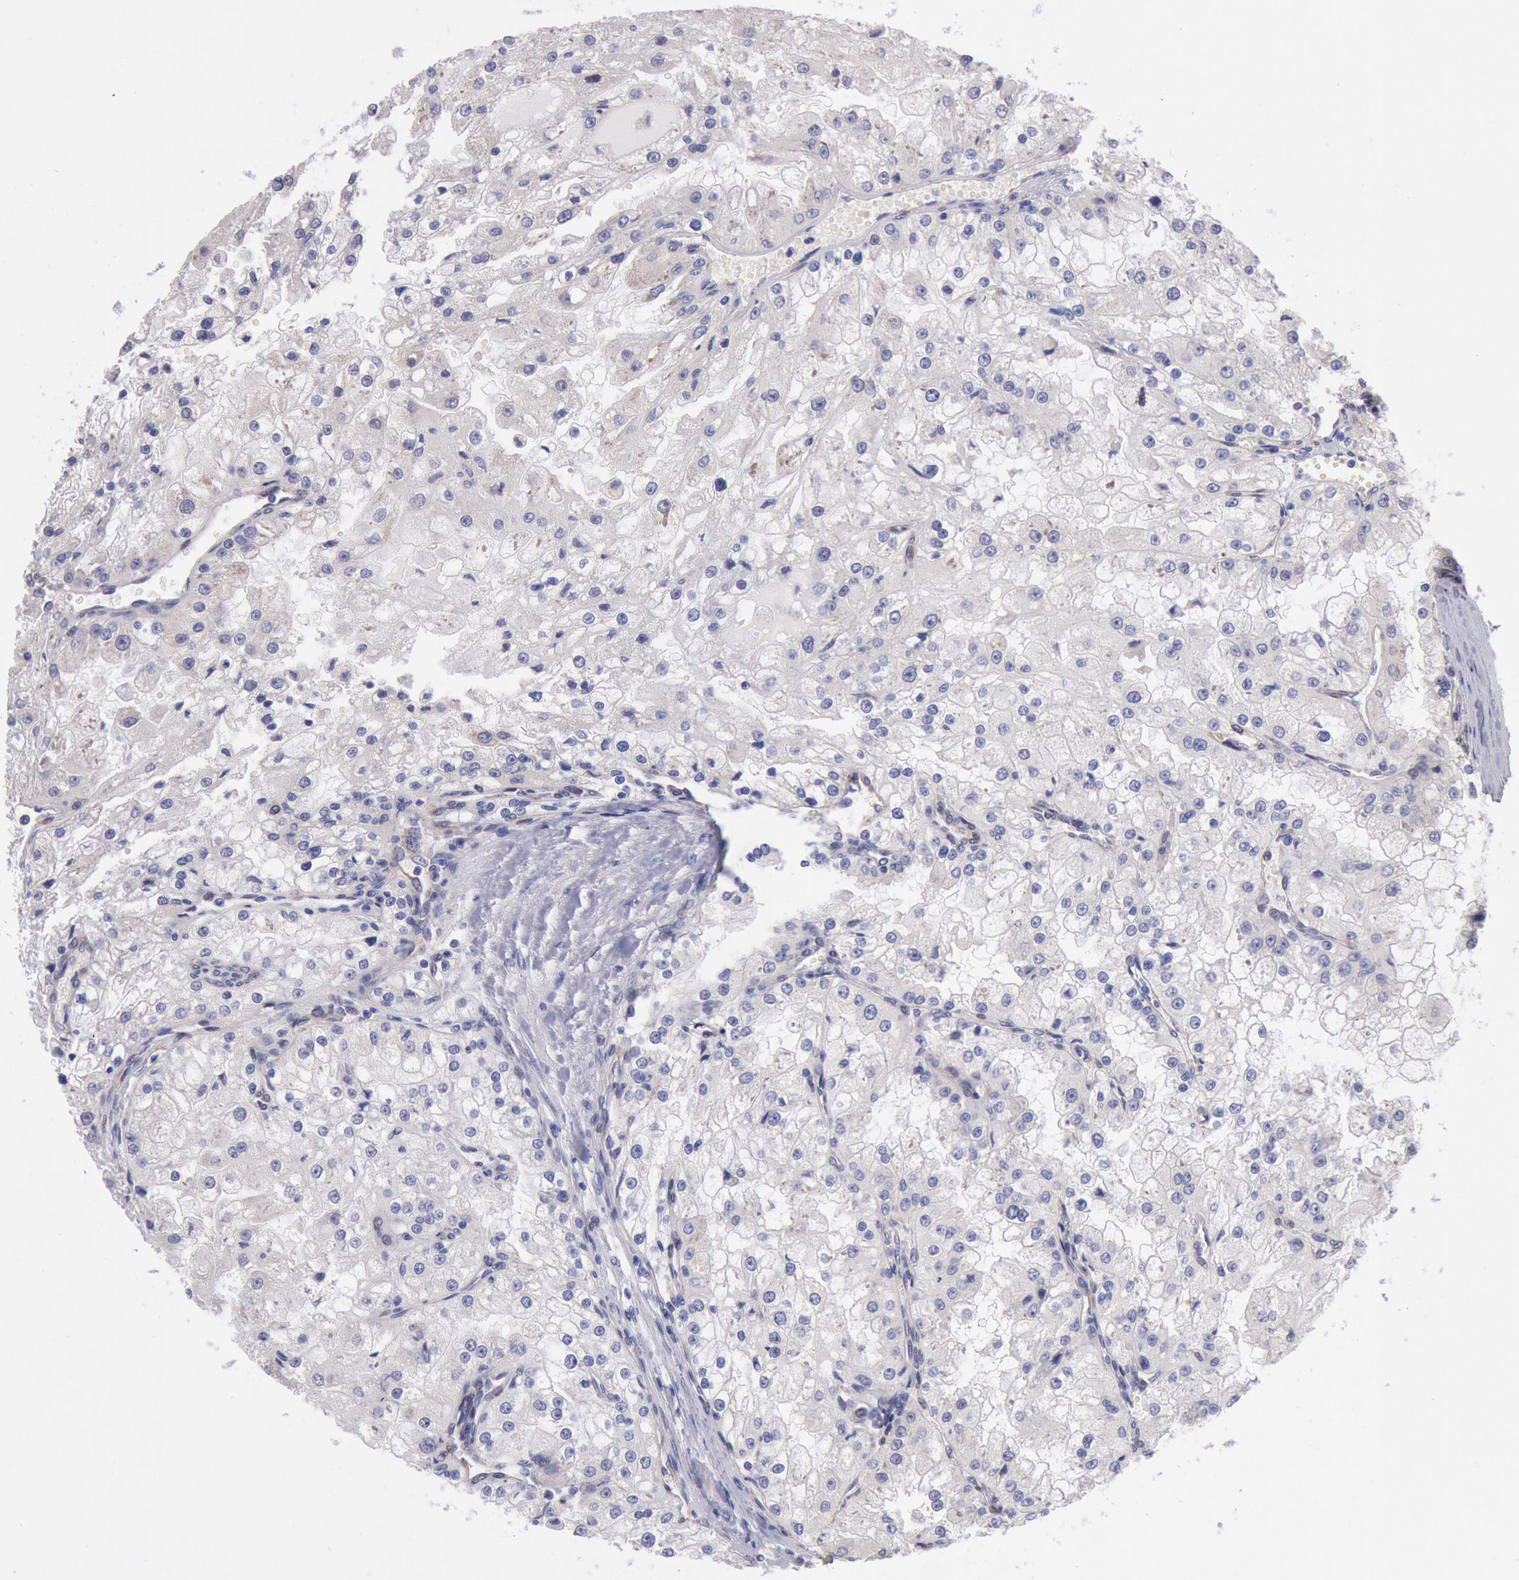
{"staining": {"intensity": "negative", "quantity": "none", "location": "none"}, "tissue": "renal cancer", "cell_type": "Tumor cells", "image_type": "cancer", "snomed": [{"axis": "morphology", "description": "Adenocarcinoma, NOS"}, {"axis": "topography", "description": "Kidney"}], "caption": "High power microscopy micrograph of an immunohistochemistry (IHC) histopathology image of renal cancer (adenocarcinoma), revealing no significant staining in tumor cells.", "gene": "DRG1", "patient": {"sex": "female", "age": 74}}